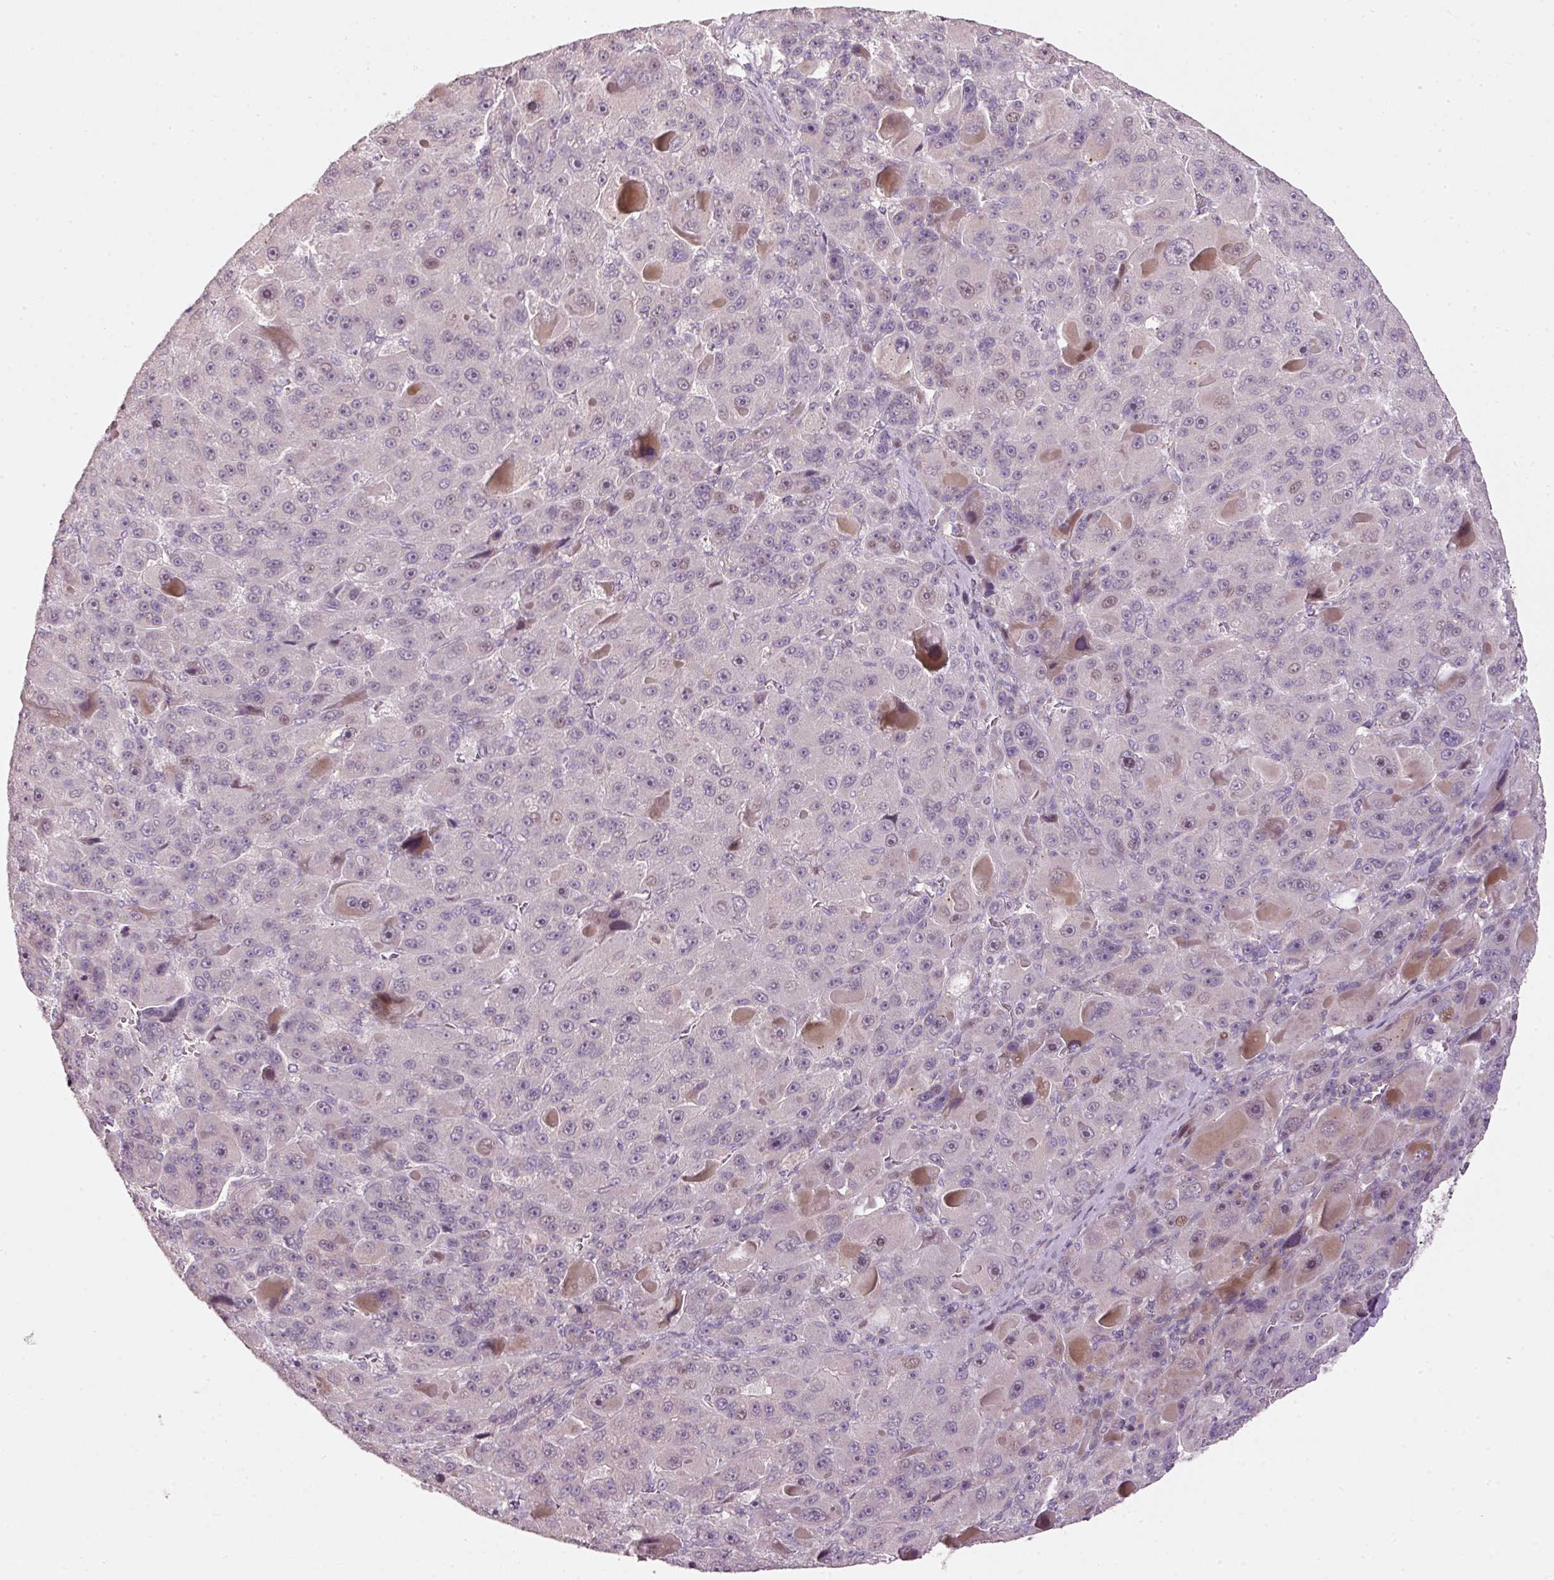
{"staining": {"intensity": "moderate", "quantity": "<25%", "location": "cytoplasmic/membranous"}, "tissue": "liver cancer", "cell_type": "Tumor cells", "image_type": "cancer", "snomed": [{"axis": "morphology", "description": "Carcinoma, Hepatocellular, NOS"}, {"axis": "topography", "description": "Liver"}], "caption": "Moderate cytoplasmic/membranous staining is present in about <25% of tumor cells in hepatocellular carcinoma (liver). The staining is performed using DAB (3,3'-diaminobenzidine) brown chromogen to label protein expression. The nuclei are counter-stained blue using hematoxylin.", "gene": "TOB2", "patient": {"sex": "male", "age": 76}}